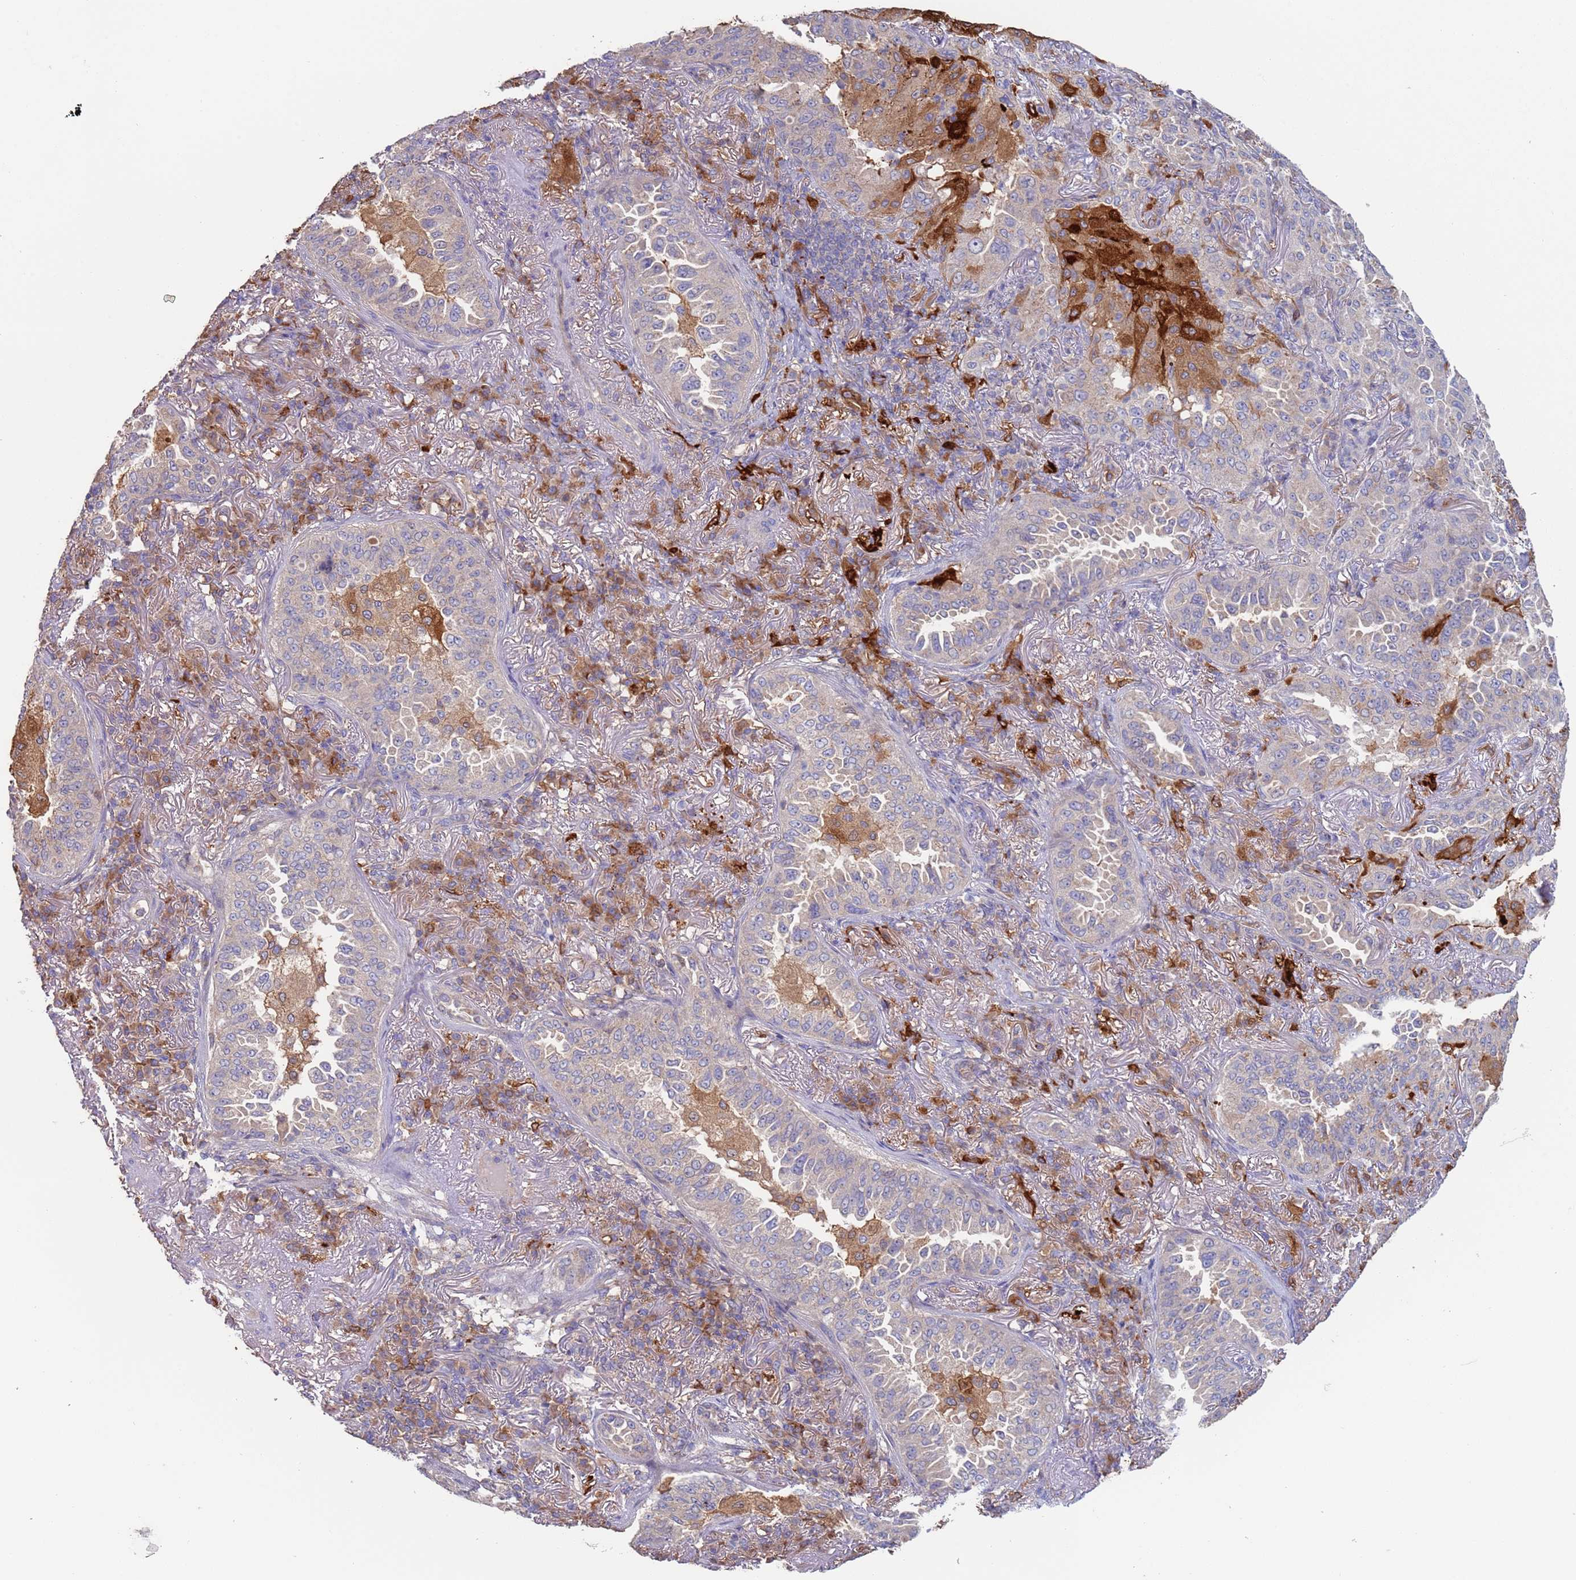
{"staining": {"intensity": "negative", "quantity": "none", "location": "none"}, "tissue": "lung cancer", "cell_type": "Tumor cells", "image_type": "cancer", "snomed": [{"axis": "morphology", "description": "Adenocarcinoma, NOS"}, {"axis": "topography", "description": "Lung"}], "caption": "Immunohistochemistry (IHC) image of human lung cancer stained for a protein (brown), which reveals no staining in tumor cells. (Stains: DAB (3,3'-diaminobenzidine) IHC with hematoxylin counter stain, Microscopy: brightfield microscopy at high magnification).", "gene": "MALRD1", "patient": {"sex": "female", "age": 69}}